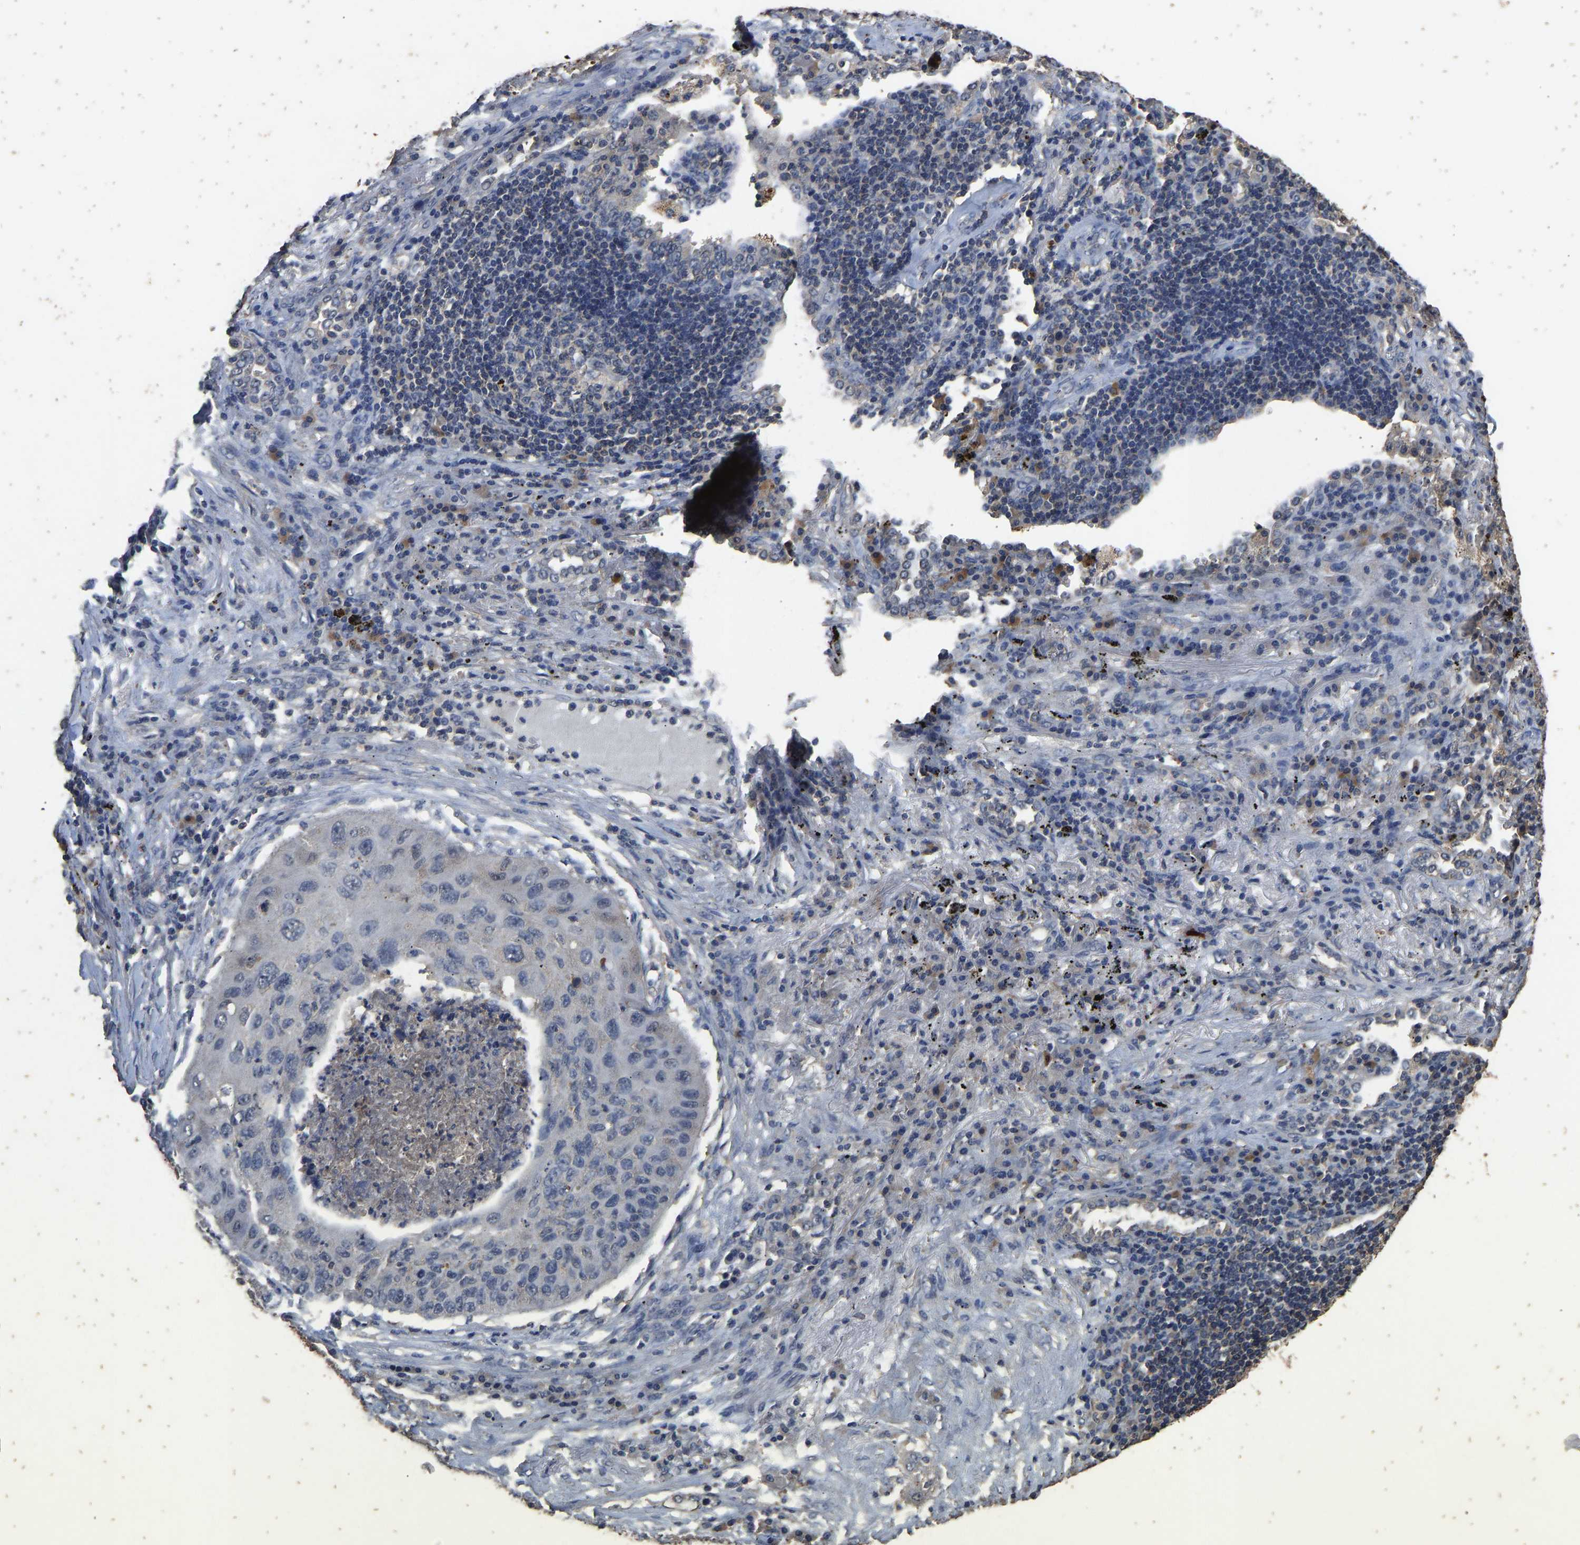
{"staining": {"intensity": "negative", "quantity": "none", "location": "none"}, "tissue": "lung cancer", "cell_type": "Tumor cells", "image_type": "cancer", "snomed": [{"axis": "morphology", "description": "Squamous cell carcinoma, NOS"}, {"axis": "topography", "description": "Lung"}], "caption": "Micrograph shows no significant protein positivity in tumor cells of squamous cell carcinoma (lung).", "gene": "CIDEC", "patient": {"sex": "female", "age": 63}}